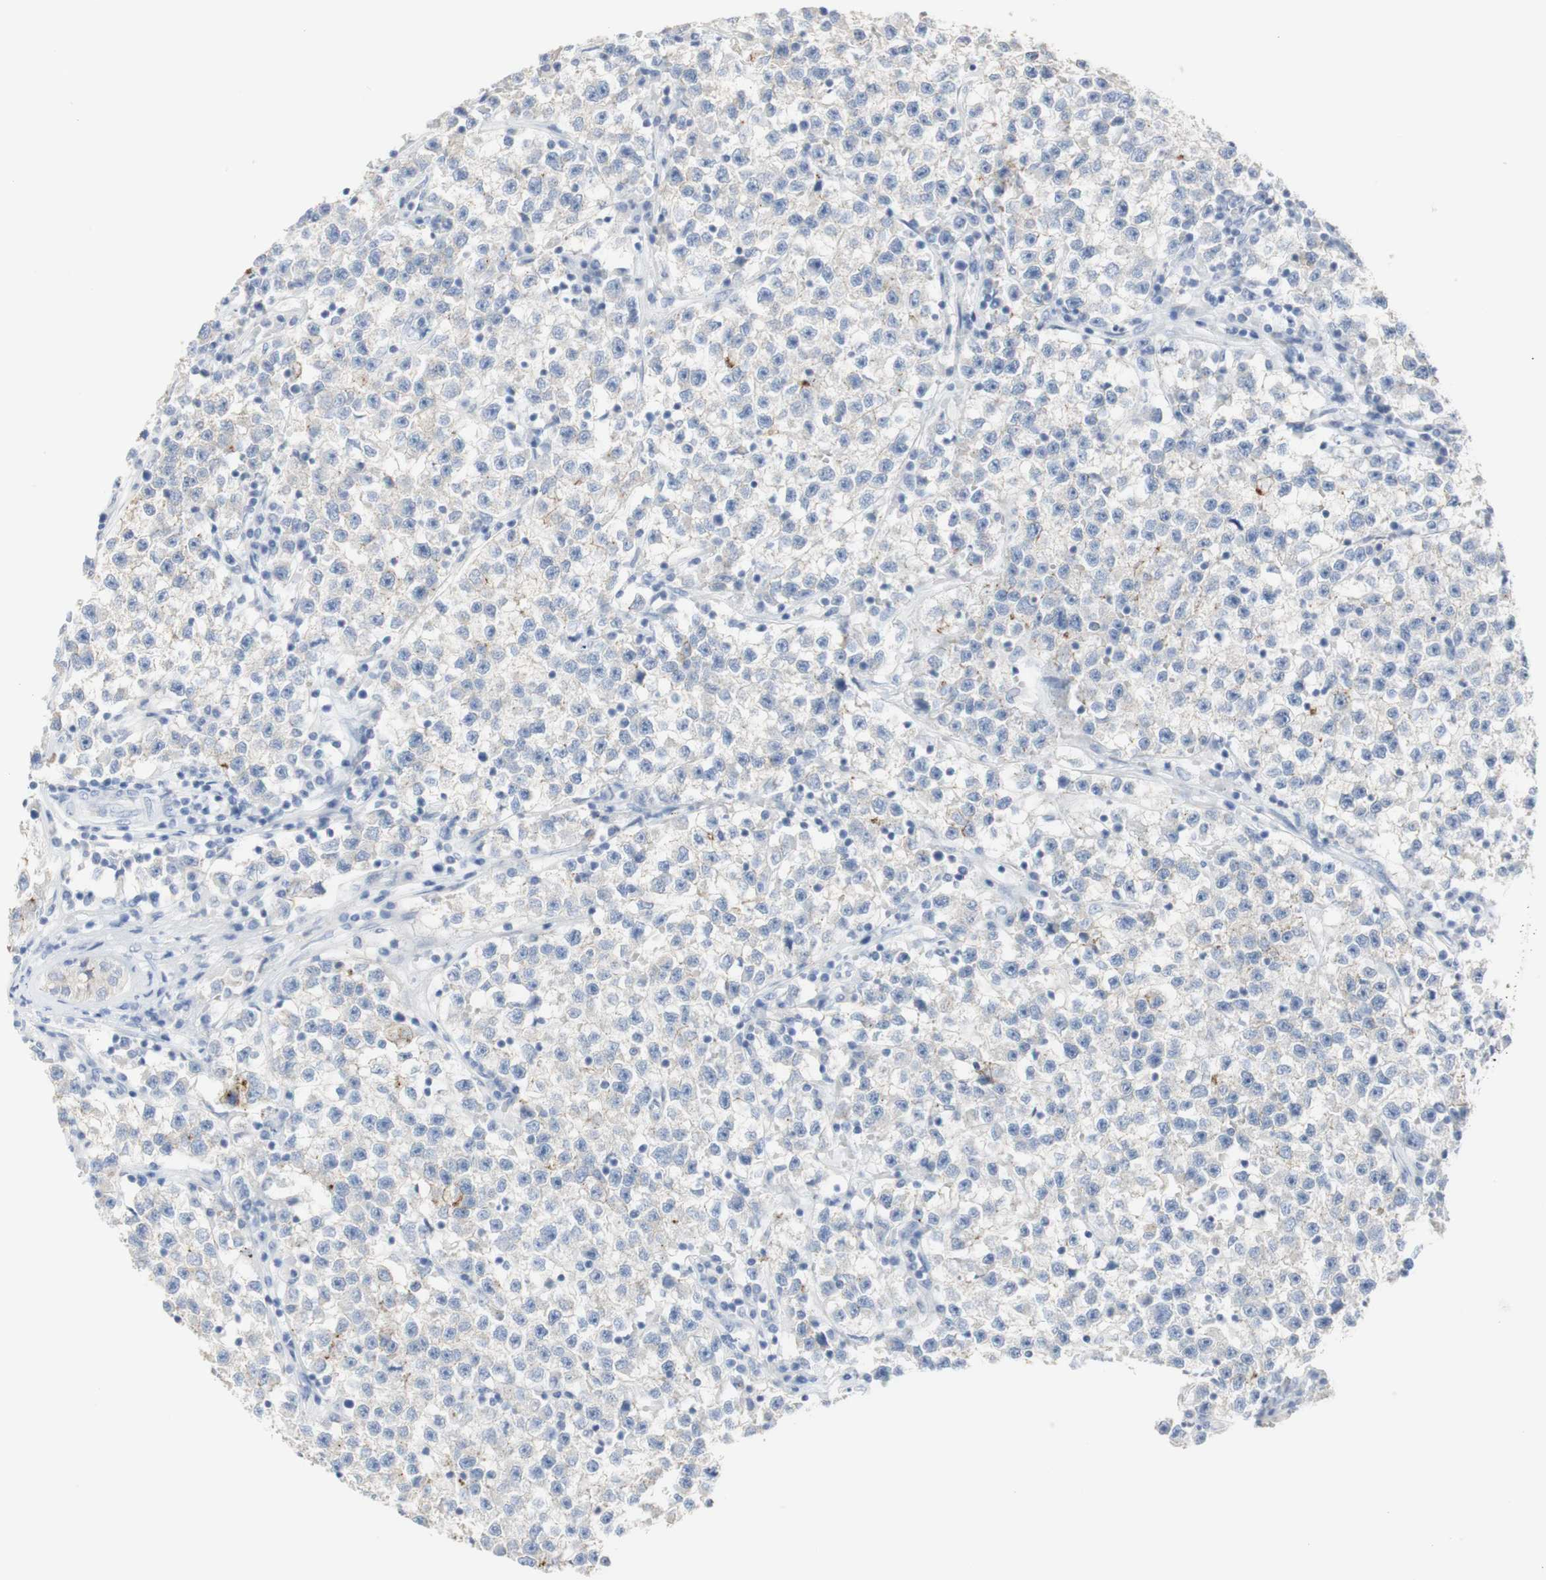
{"staining": {"intensity": "weak", "quantity": "25%-75%", "location": "cytoplasmic/membranous"}, "tissue": "testis cancer", "cell_type": "Tumor cells", "image_type": "cancer", "snomed": [{"axis": "morphology", "description": "Seminoma, NOS"}, {"axis": "topography", "description": "Testis"}], "caption": "There is low levels of weak cytoplasmic/membranous expression in tumor cells of testis seminoma, as demonstrated by immunohistochemical staining (brown color).", "gene": "DSC2", "patient": {"sex": "male", "age": 22}}